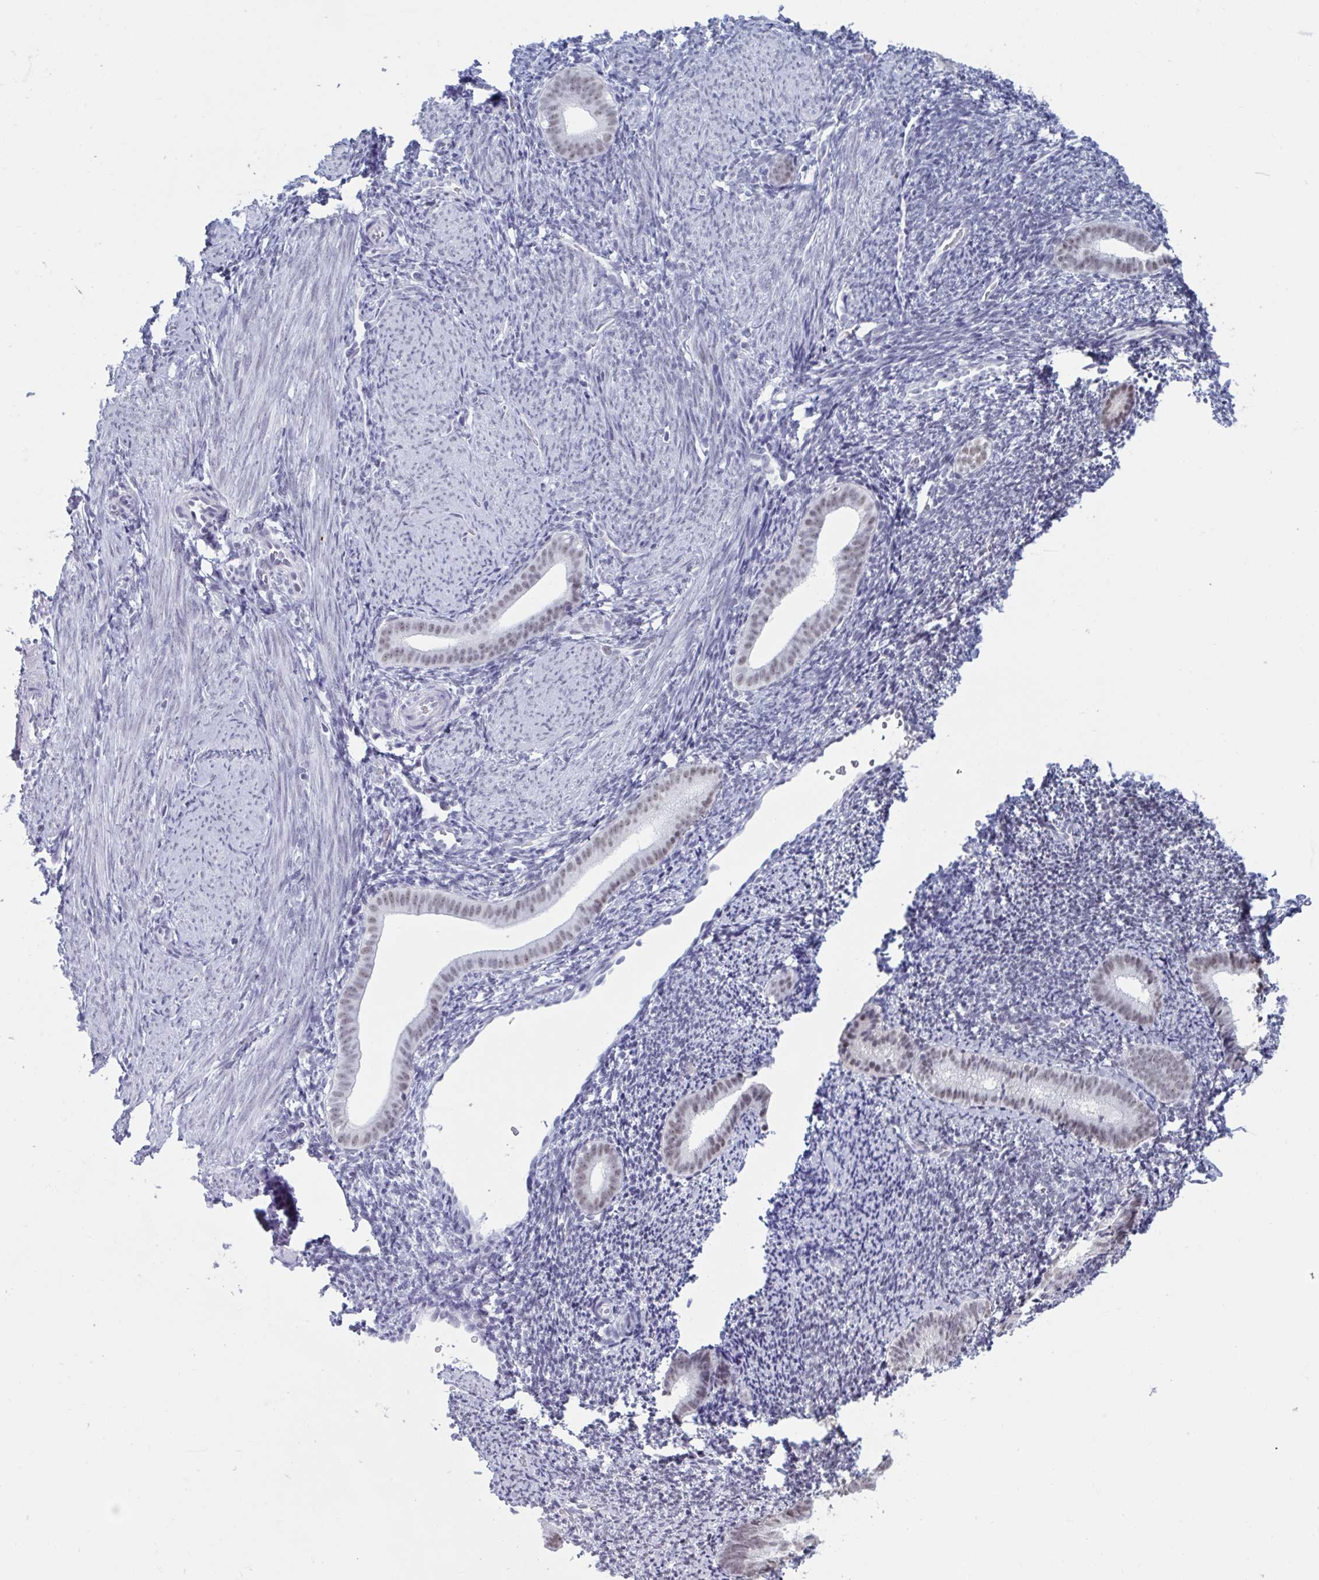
{"staining": {"intensity": "negative", "quantity": "none", "location": "none"}, "tissue": "endometrium", "cell_type": "Cells in endometrial stroma", "image_type": "normal", "snomed": [{"axis": "morphology", "description": "Normal tissue, NOS"}, {"axis": "topography", "description": "Endometrium"}], "caption": "Immunohistochemistry (IHC) photomicrograph of normal endometrium: human endometrium stained with DAB (3,3'-diaminobenzidine) shows no significant protein expression in cells in endometrial stroma.", "gene": "MSMB", "patient": {"sex": "female", "age": 39}}